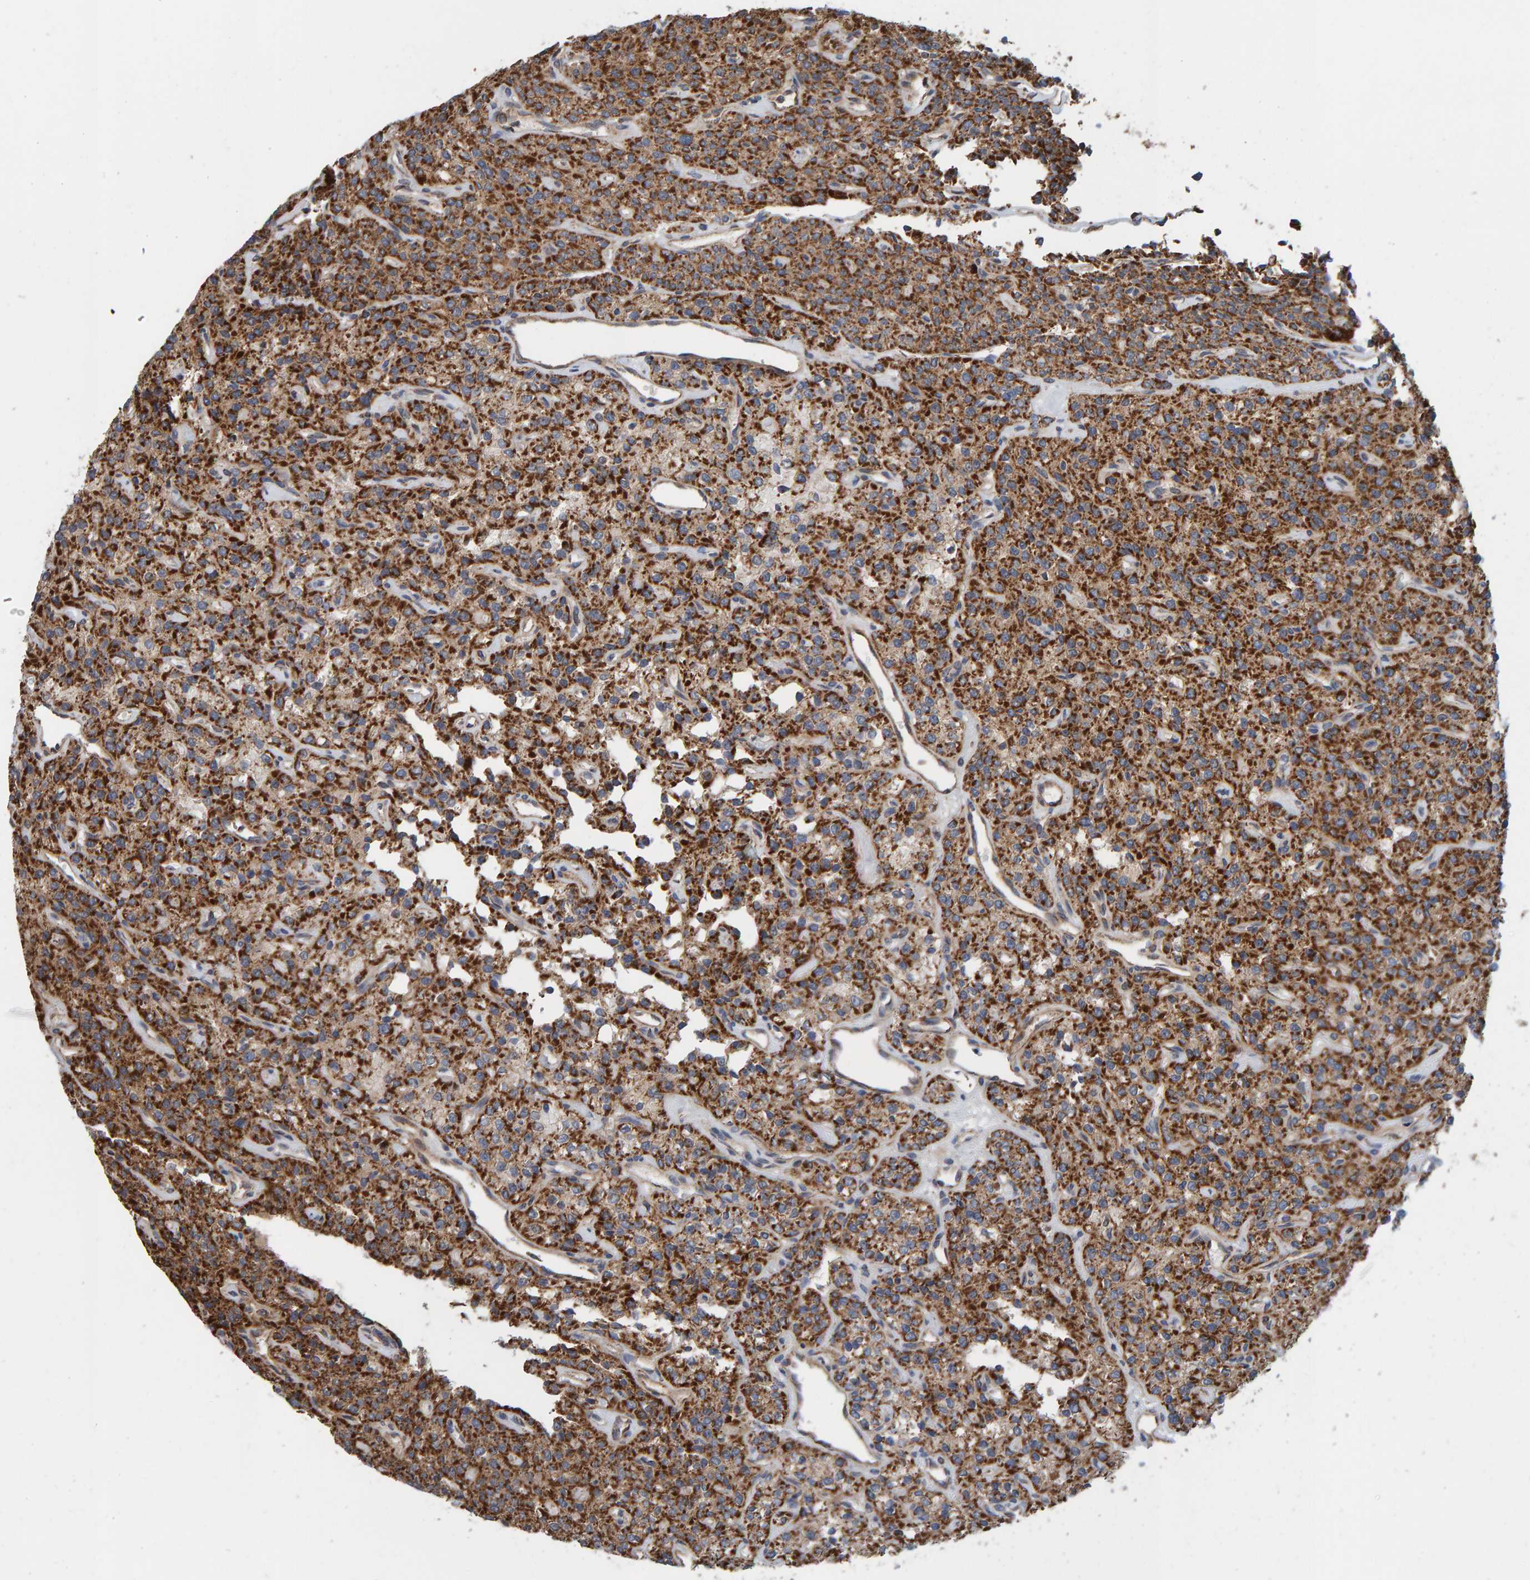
{"staining": {"intensity": "strong", "quantity": ">75%", "location": "cytoplasmic/membranous"}, "tissue": "parathyroid gland", "cell_type": "Glandular cells", "image_type": "normal", "snomed": [{"axis": "morphology", "description": "Normal tissue, NOS"}, {"axis": "topography", "description": "Parathyroid gland"}], "caption": "Immunohistochemistry (IHC) (DAB (3,3'-diaminobenzidine)) staining of normal parathyroid gland demonstrates strong cytoplasmic/membranous protein expression in about >75% of glandular cells. Using DAB (brown) and hematoxylin (blue) stains, captured at high magnification using brightfield microscopy.", "gene": "MRPL45", "patient": {"sex": "male", "age": 46}}